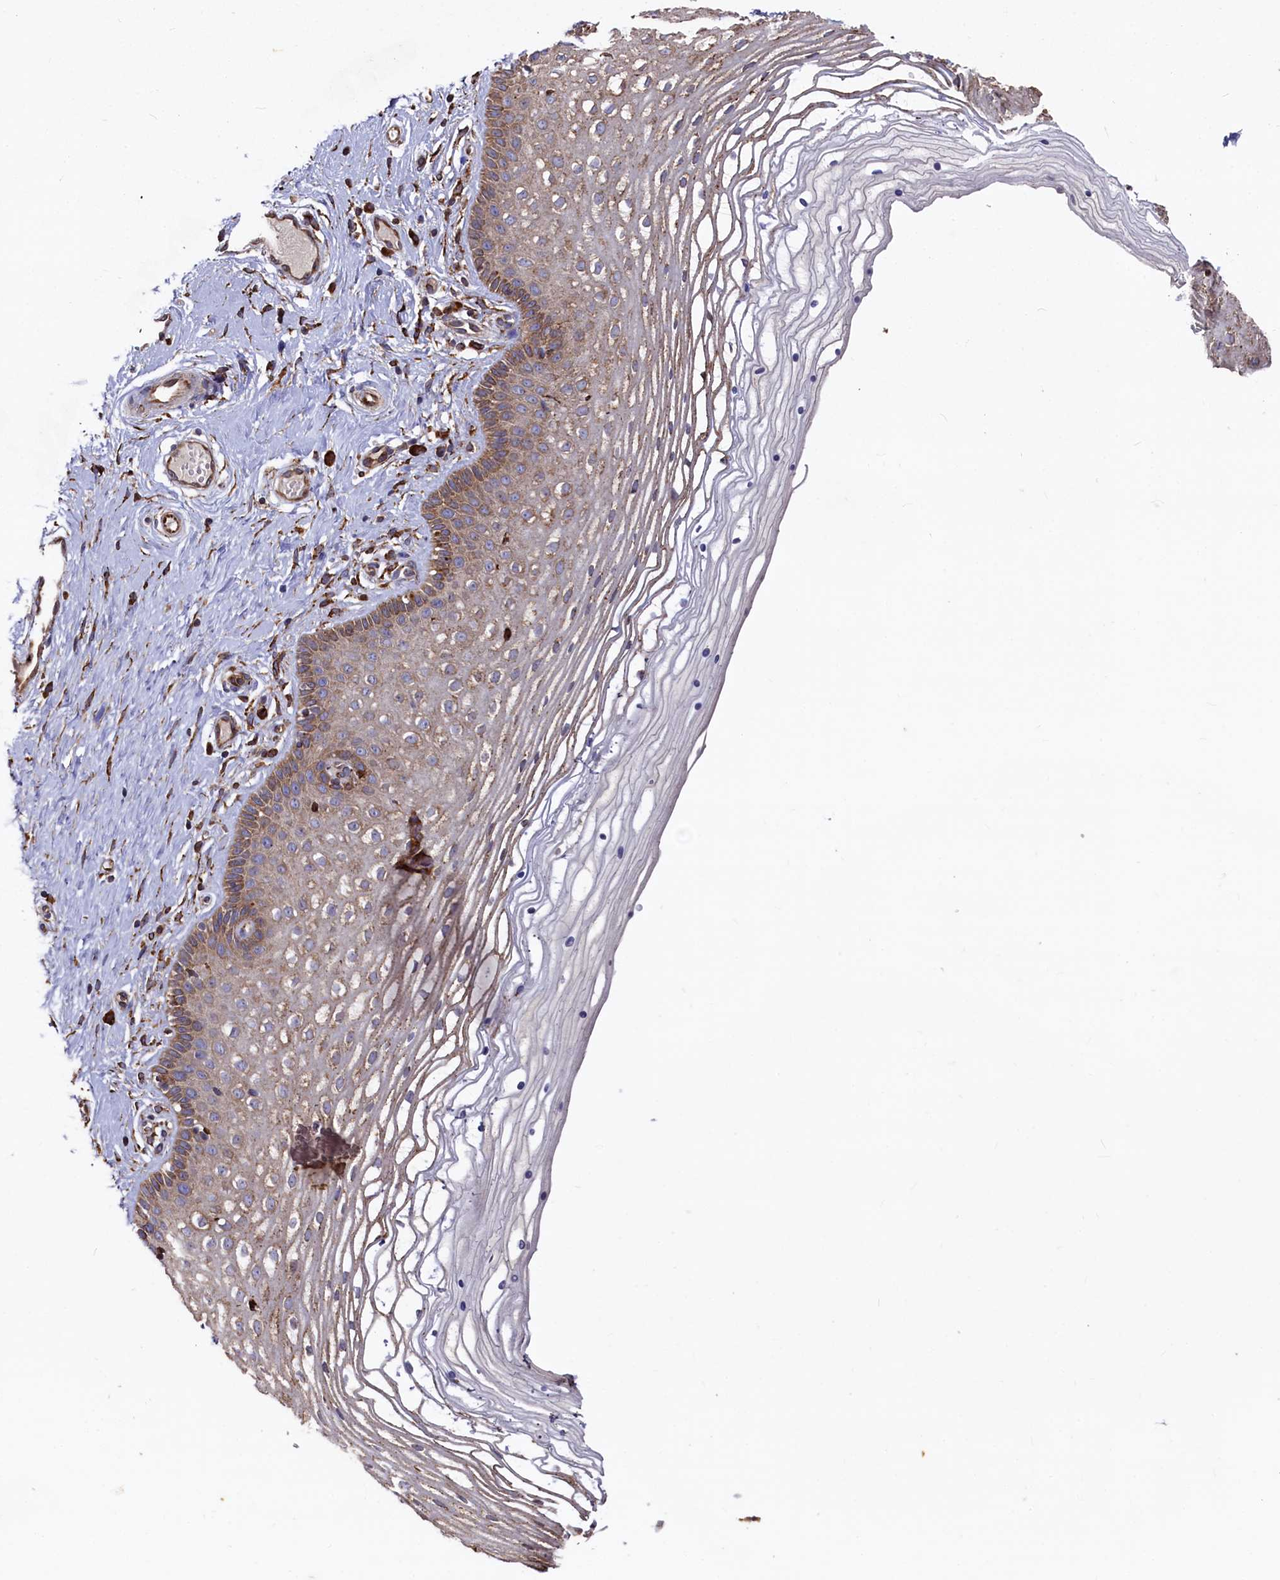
{"staining": {"intensity": "moderate", "quantity": ">75%", "location": "cytoplasmic/membranous"}, "tissue": "vagina", "cell_type": "Squamous epithelial cells", "image_type": "normal", "snomed": [{"axis": "morphology", "description": "Normal tissue, NOS"}, {"axis": "topography", "description": "Vagina"}], "caption": "This histopathology image reveals normal vagina stained with IHC to label a protein in brown. The cytoplasmic/membranous of squamous epithelial cells show moderate positivity for the protein. Nuclei are counter-stained blue.", "gene": "NEURL1B", "patient": {"sex": "female", "age": 46}}